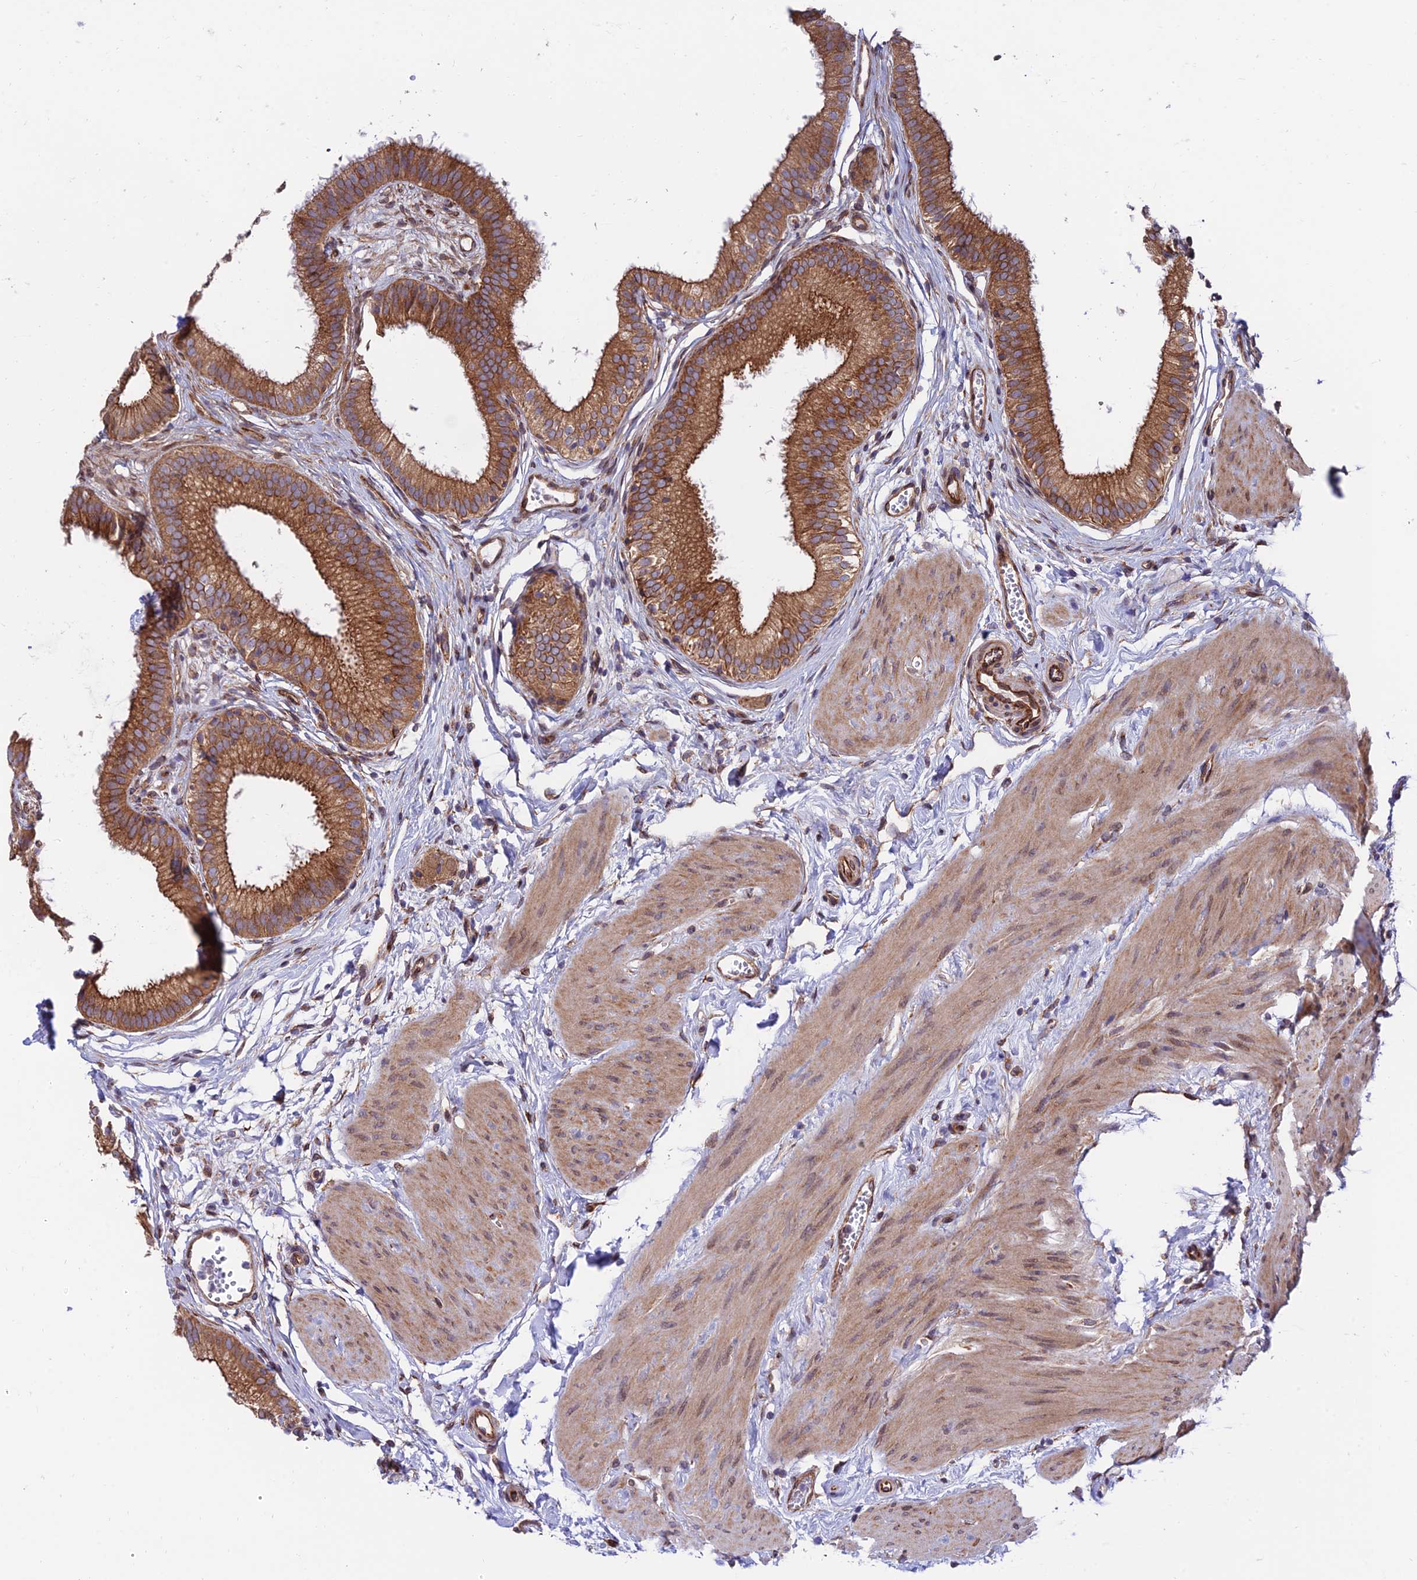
{"staining": {"intensity": "strong", "quantity": ">75%", "location": "cytoplasmic/membranous"}, "tissue": "gallbladder", "cell_type": "Glandular cells", "image_type": "normal", "snomed": [{"axis": "morphology", "description": "Normal tissue, NOS"}, {"axis": "topography", "description": "Gallbladder"}], "caption": "The histopathology image reveals staining of normal gallbladder, revealing strong cytoplasmic/membranous protein expression (brown color) within glandular cells.", "gene": "EXOC3L4", "patient": {"sex": "female", "age": 54}}